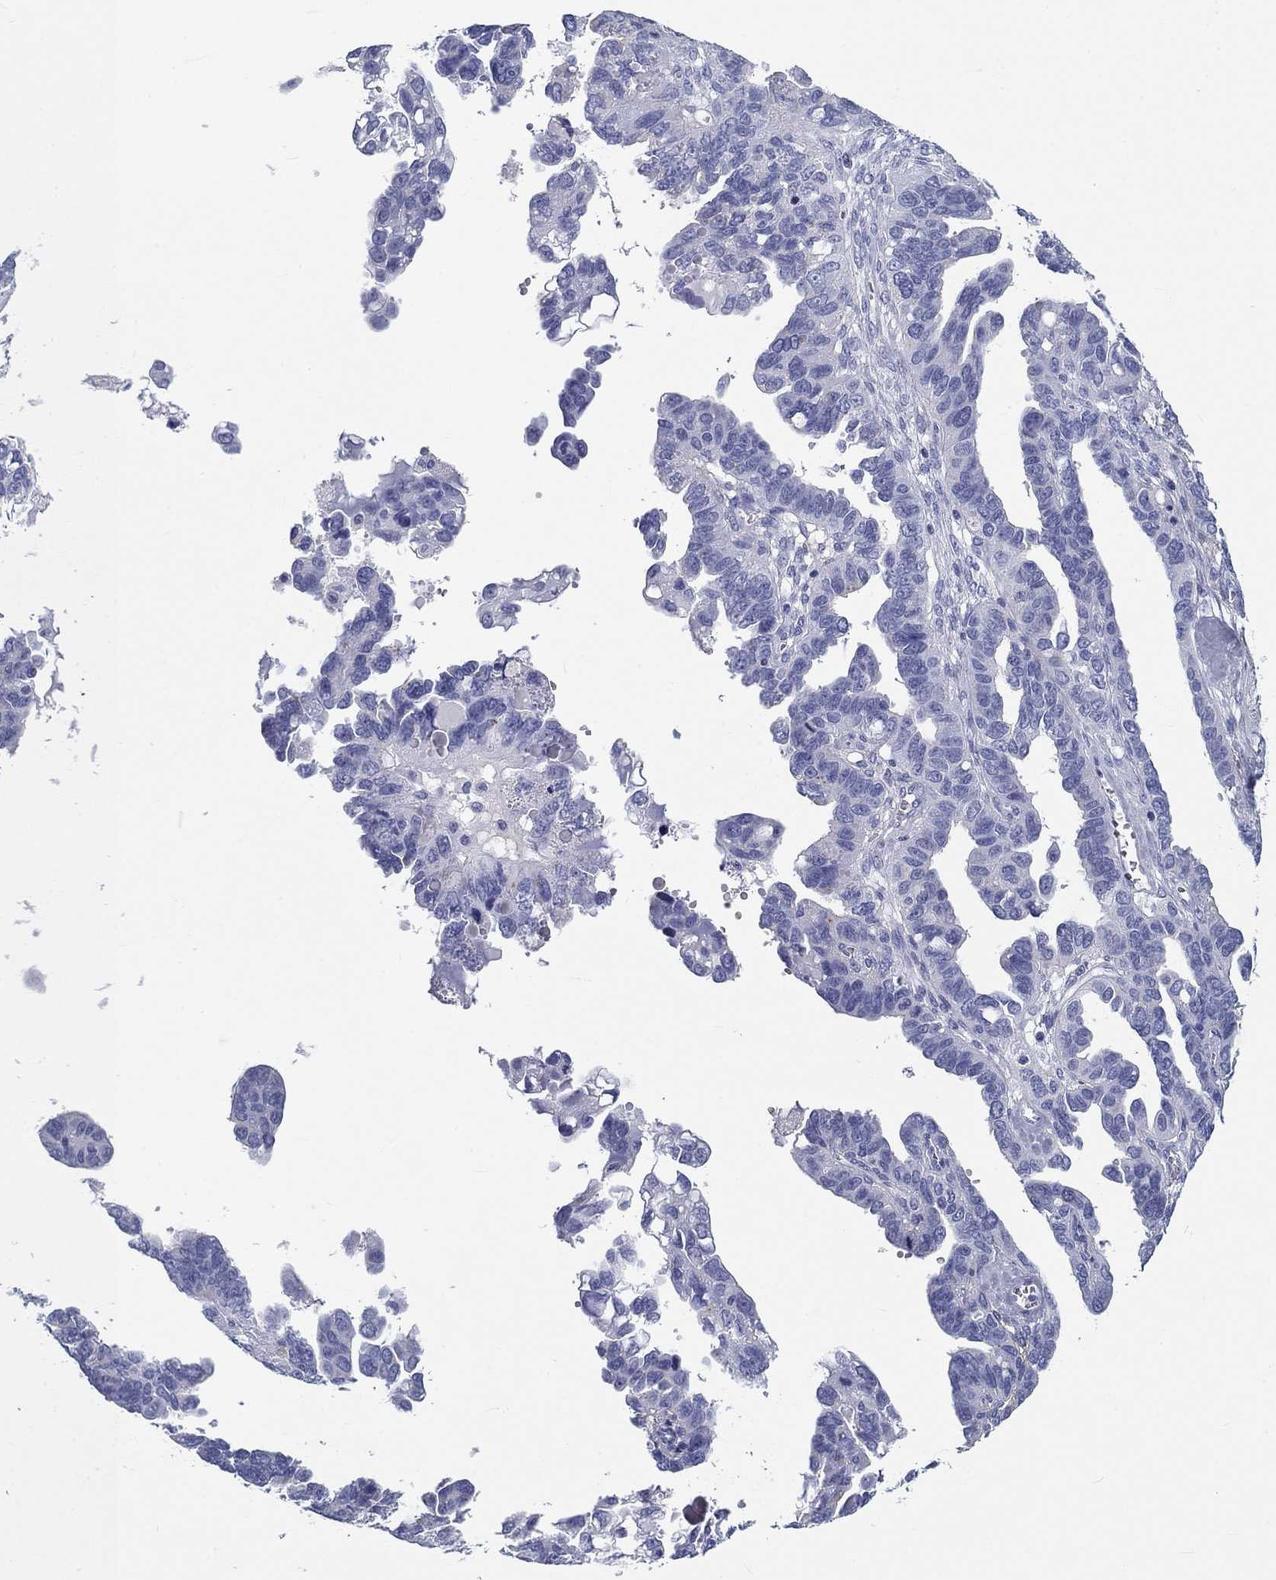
{"staining": {"intensity": "negative", "quantity": "none", "location": "none"}, "tissue": "ovarian cancer", "cell_type": "Tumor cells", "image_type": "cancer", "snomed": [{"axis": "morphology", "description": "Cystadenocarcinoma, serous, NOS"}, {"axis": "topography", "description": "Ovary"}], "caption": "Histopathology image shows no protein positivity in tumor cells of ovarian serous cystadenocarcinoma tissue.", "gene": "CD40LG", "patient": {"sex": "female", "age": 69}}